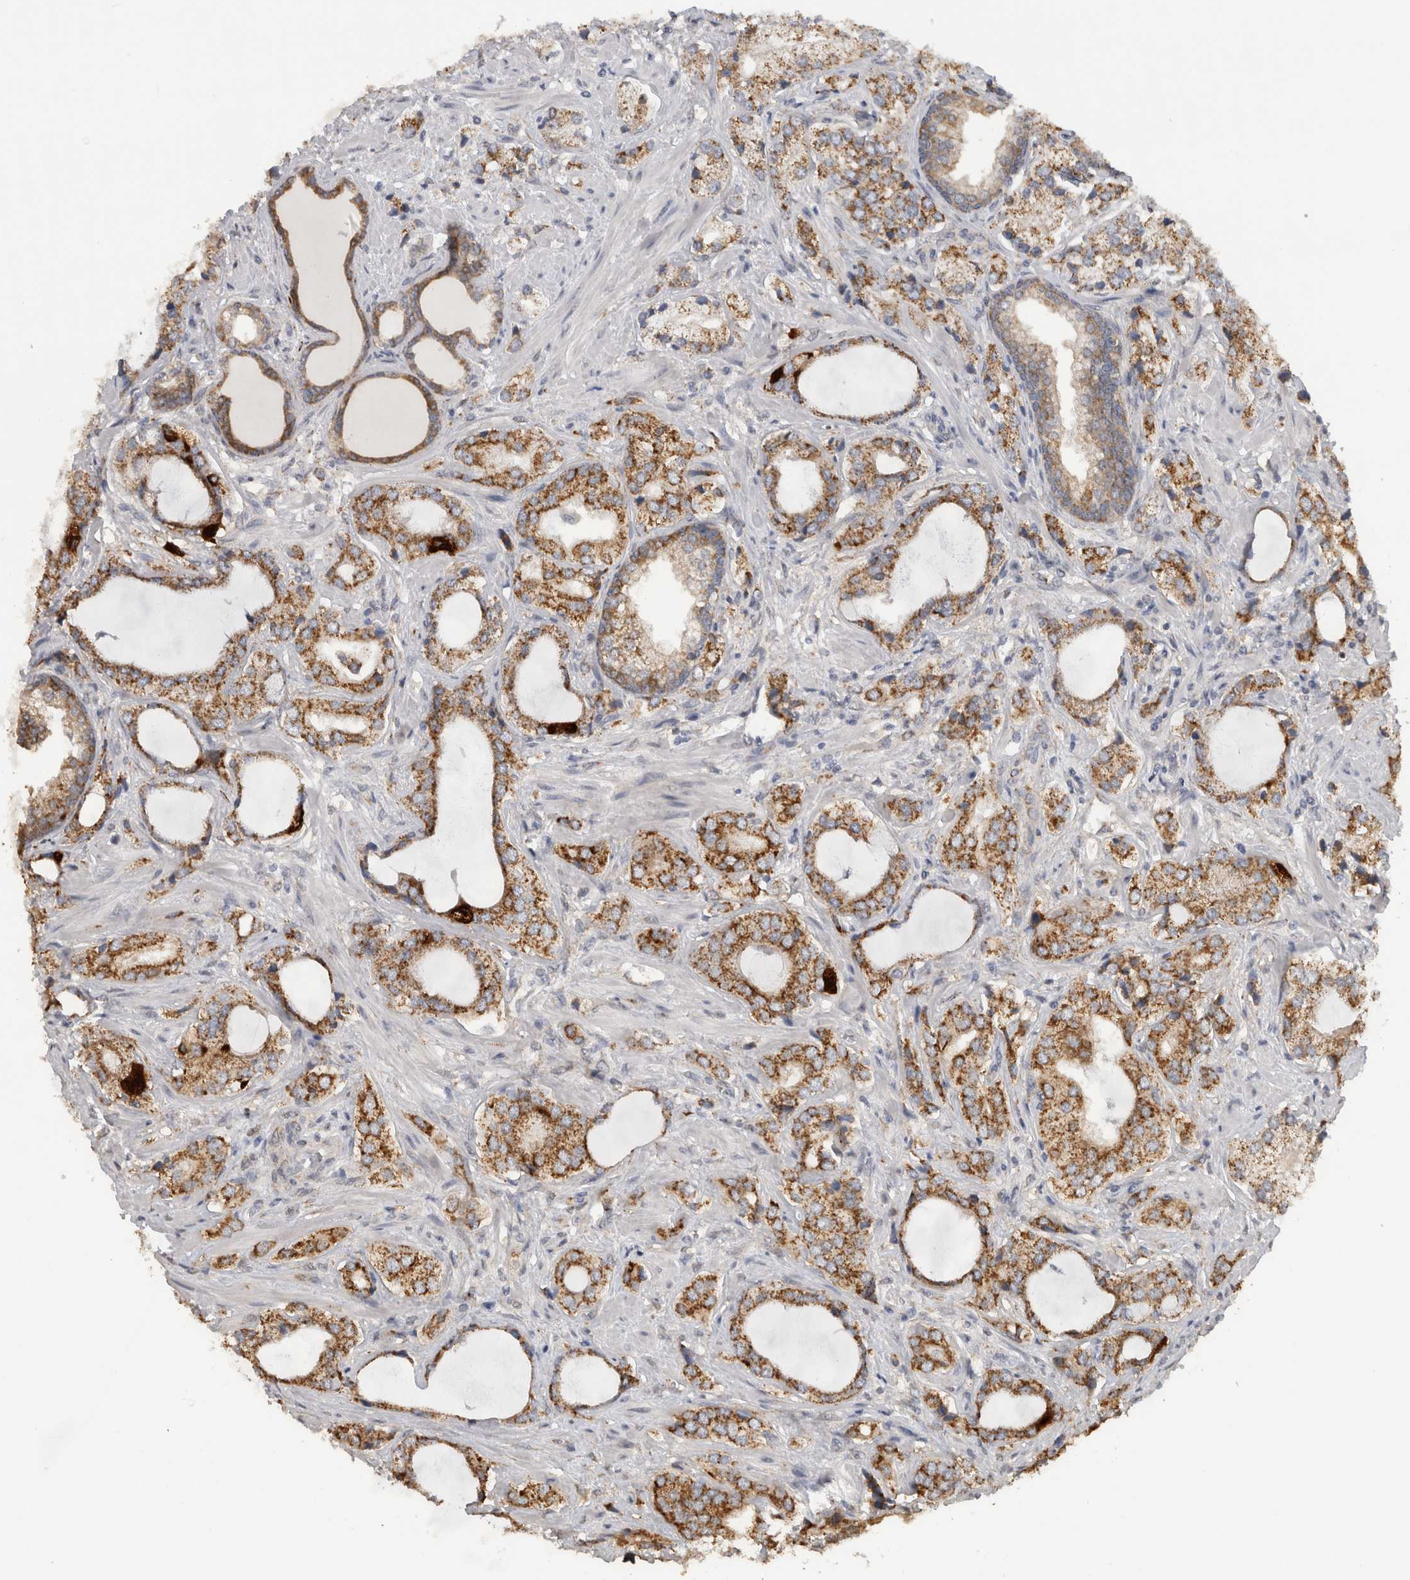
{"staining": {"intensity": "moderate", "quantity": ">75%", "location": "cytoplasmic/membranous"}, "tissue": "prostate cancer", "cell_type": "Tumor cells", "image_type": "cancer", "snomed": [{"axis": "morphology", "description": "Adenocarcinoma, High grade"}, {"axis": "topography", "description": "Prostate"}], "caption": "DAB (3,3'-diaminobenzidine) immunohistochemical staining of high-grade adenocarcinoma (prostate) exhibits moderate cytoplasmic/membranous protein staining in about >75% of tumor cells. (brown staining indicates protein expression, while blue staining denotes nuclei).", "gene": "DYRK2", "patient": {"sex": "male", "age": 66}}